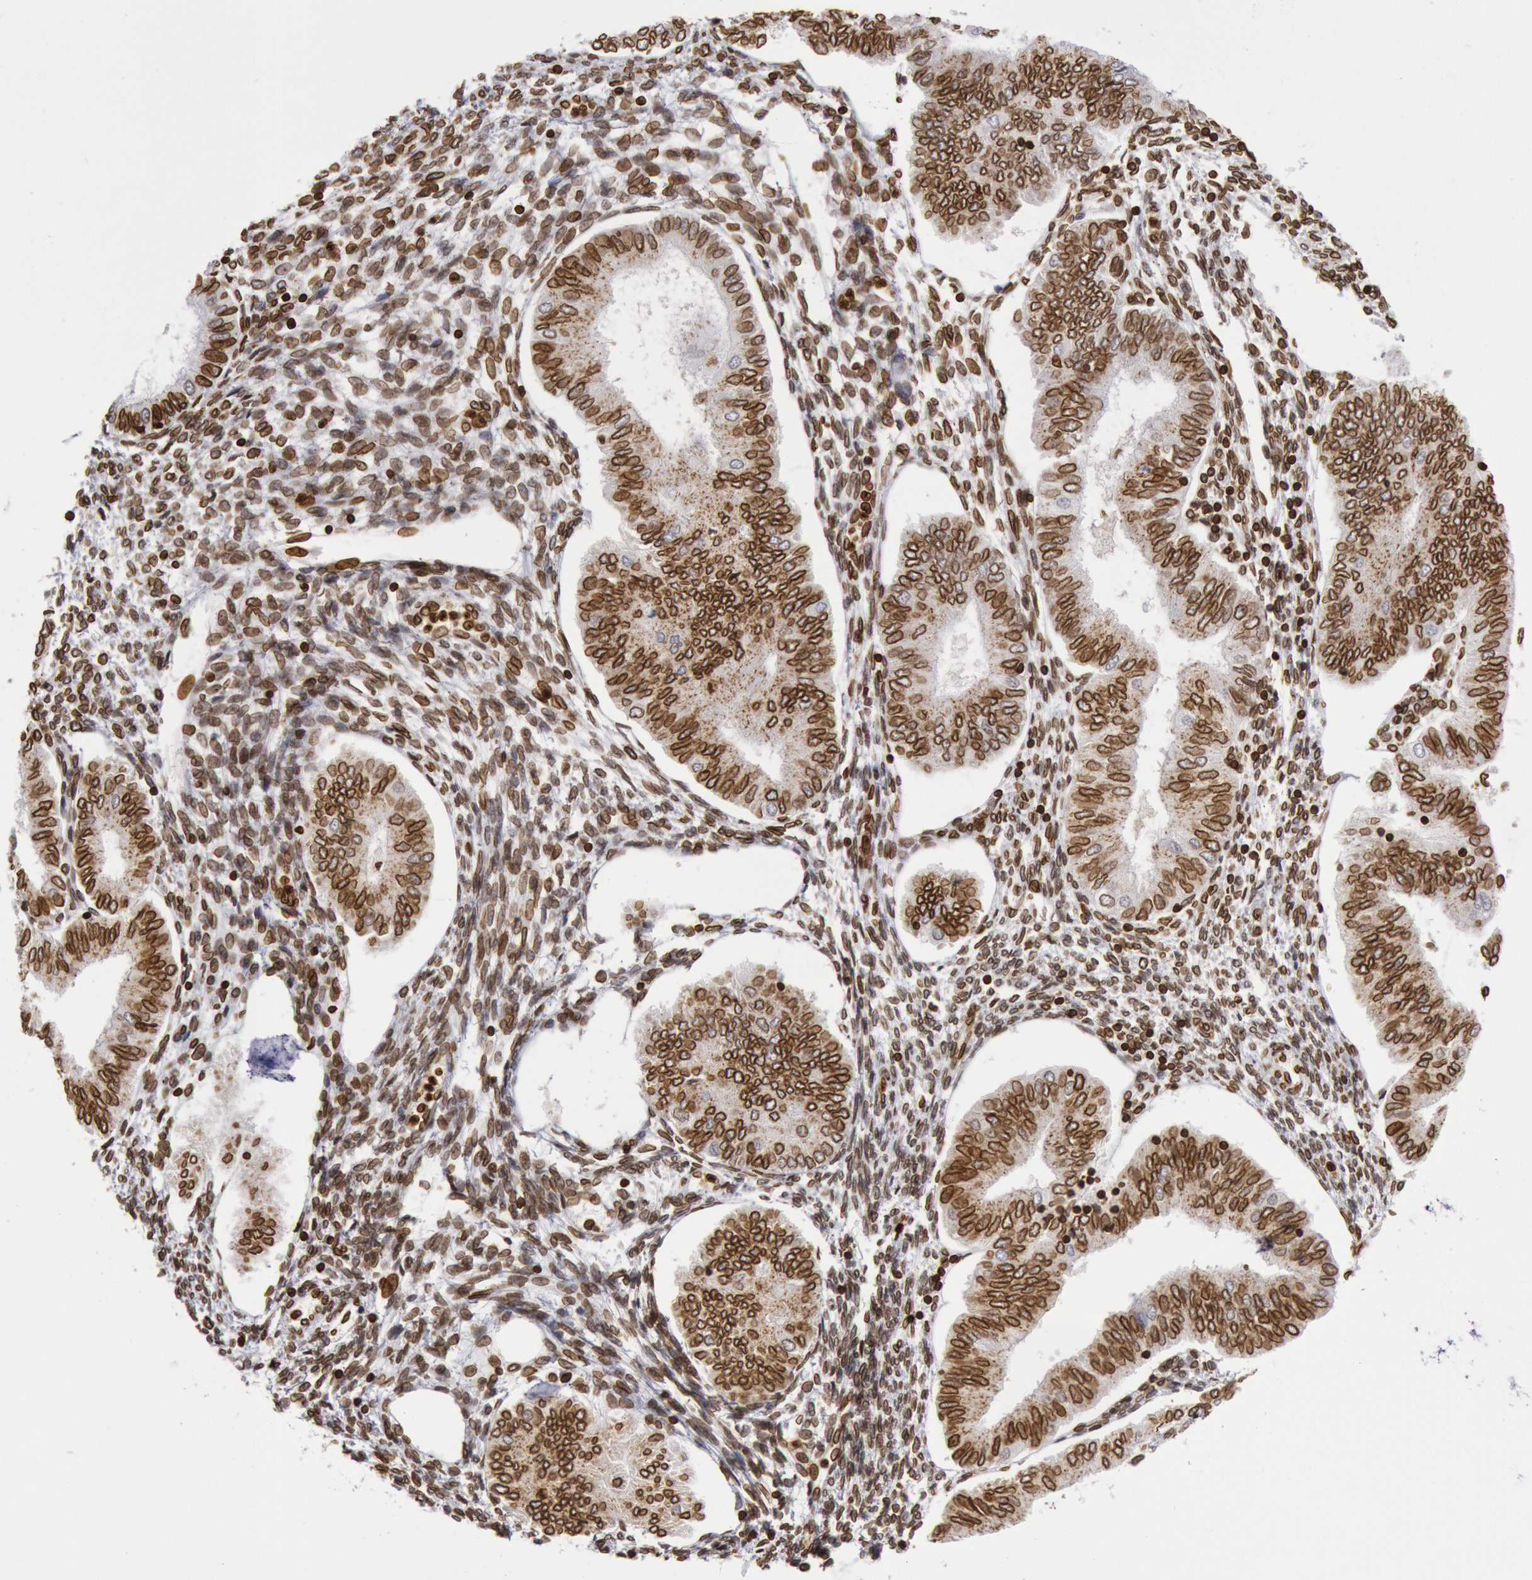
{"staining": {"intensity": "strong", "quantity": ">75%", "location": "cytoplasmic/membranous,nuclear"}, "tissue": "endometrial cancer", "cell_type": "Tumor cells", "image_type": "cancer", "snomed": [{"axis": "morphology", "description": "Adenocarcinoma, NOS"}, {"axis": "topography", "description": "Endometrium"}], "caption": "Immunohistochemical staining of endometrial cancer (adenocarcinoma) exhibits strong cytoplasmic/membranous and nuclear protein expression in about >75% of tumor cells. (DAB (3,3'-diaminobenzidine) IHC, brown staining for protein, blue staining for nuclei).", "gene": "SUN2", "patient": {"sex": "female", "age": 51}}